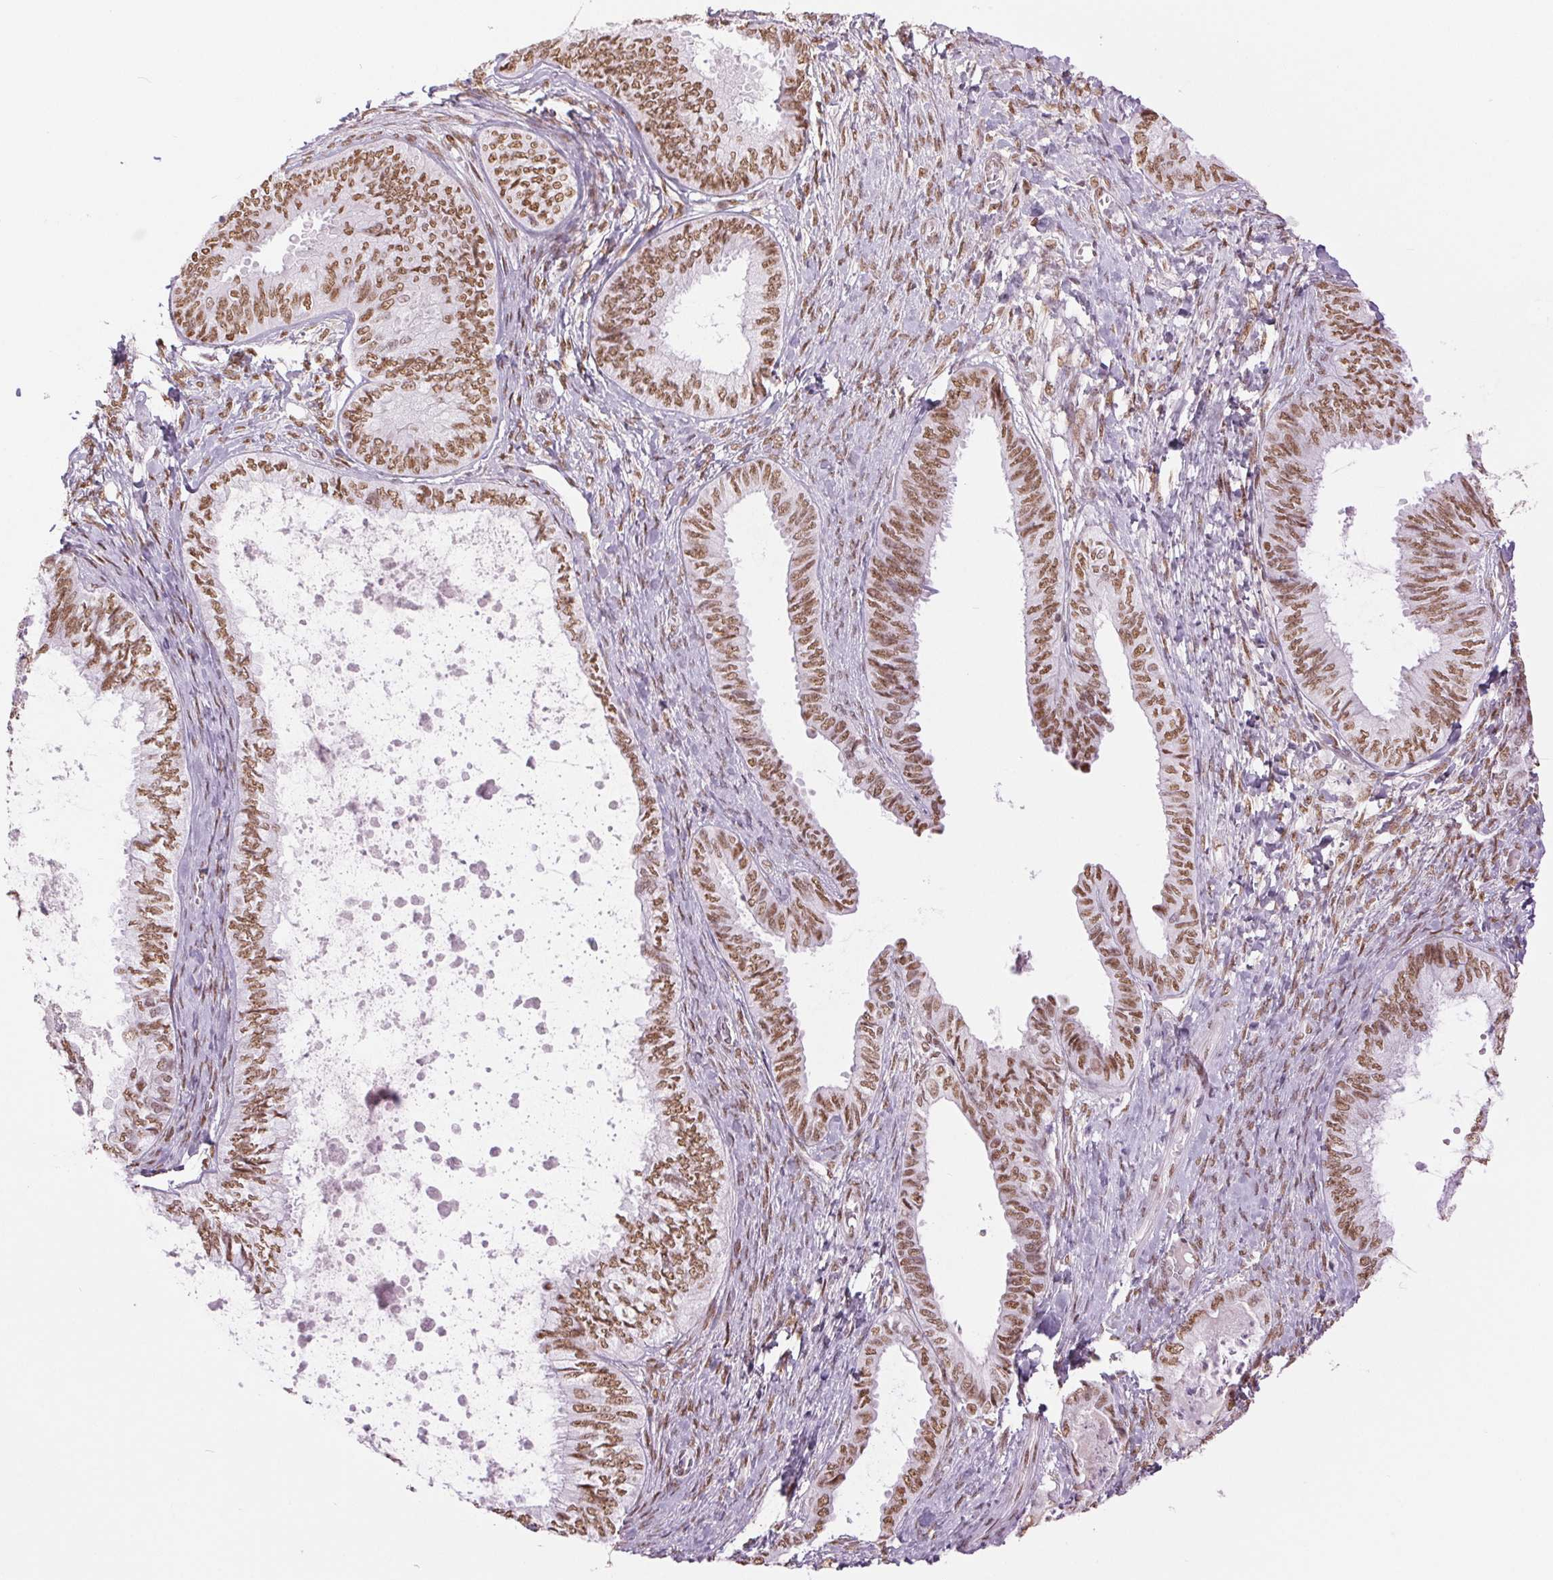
{"staining": {"intensity": "moderate", "quantity": ">75%", "location": "nuclear"}, "tissue": "ovarian cancer", "cell_type": "Tumor cells", "image_type": "cancer", "snomed": [{"axis": "morphology", "description": "Carcinoma, endometroid"}, {"axis": "topography", "description": "Ovary"}], "caption": "Immunohistochemistry (DAB (3,3'-diaminobenzidine)) staining of endometroid carcinoma (ovarian) reveals moderate nuclear protein expression in approximately >75% of tumor cells.", "gene": "ZFR2", "patient": {"sex": "female", "age": 70}}